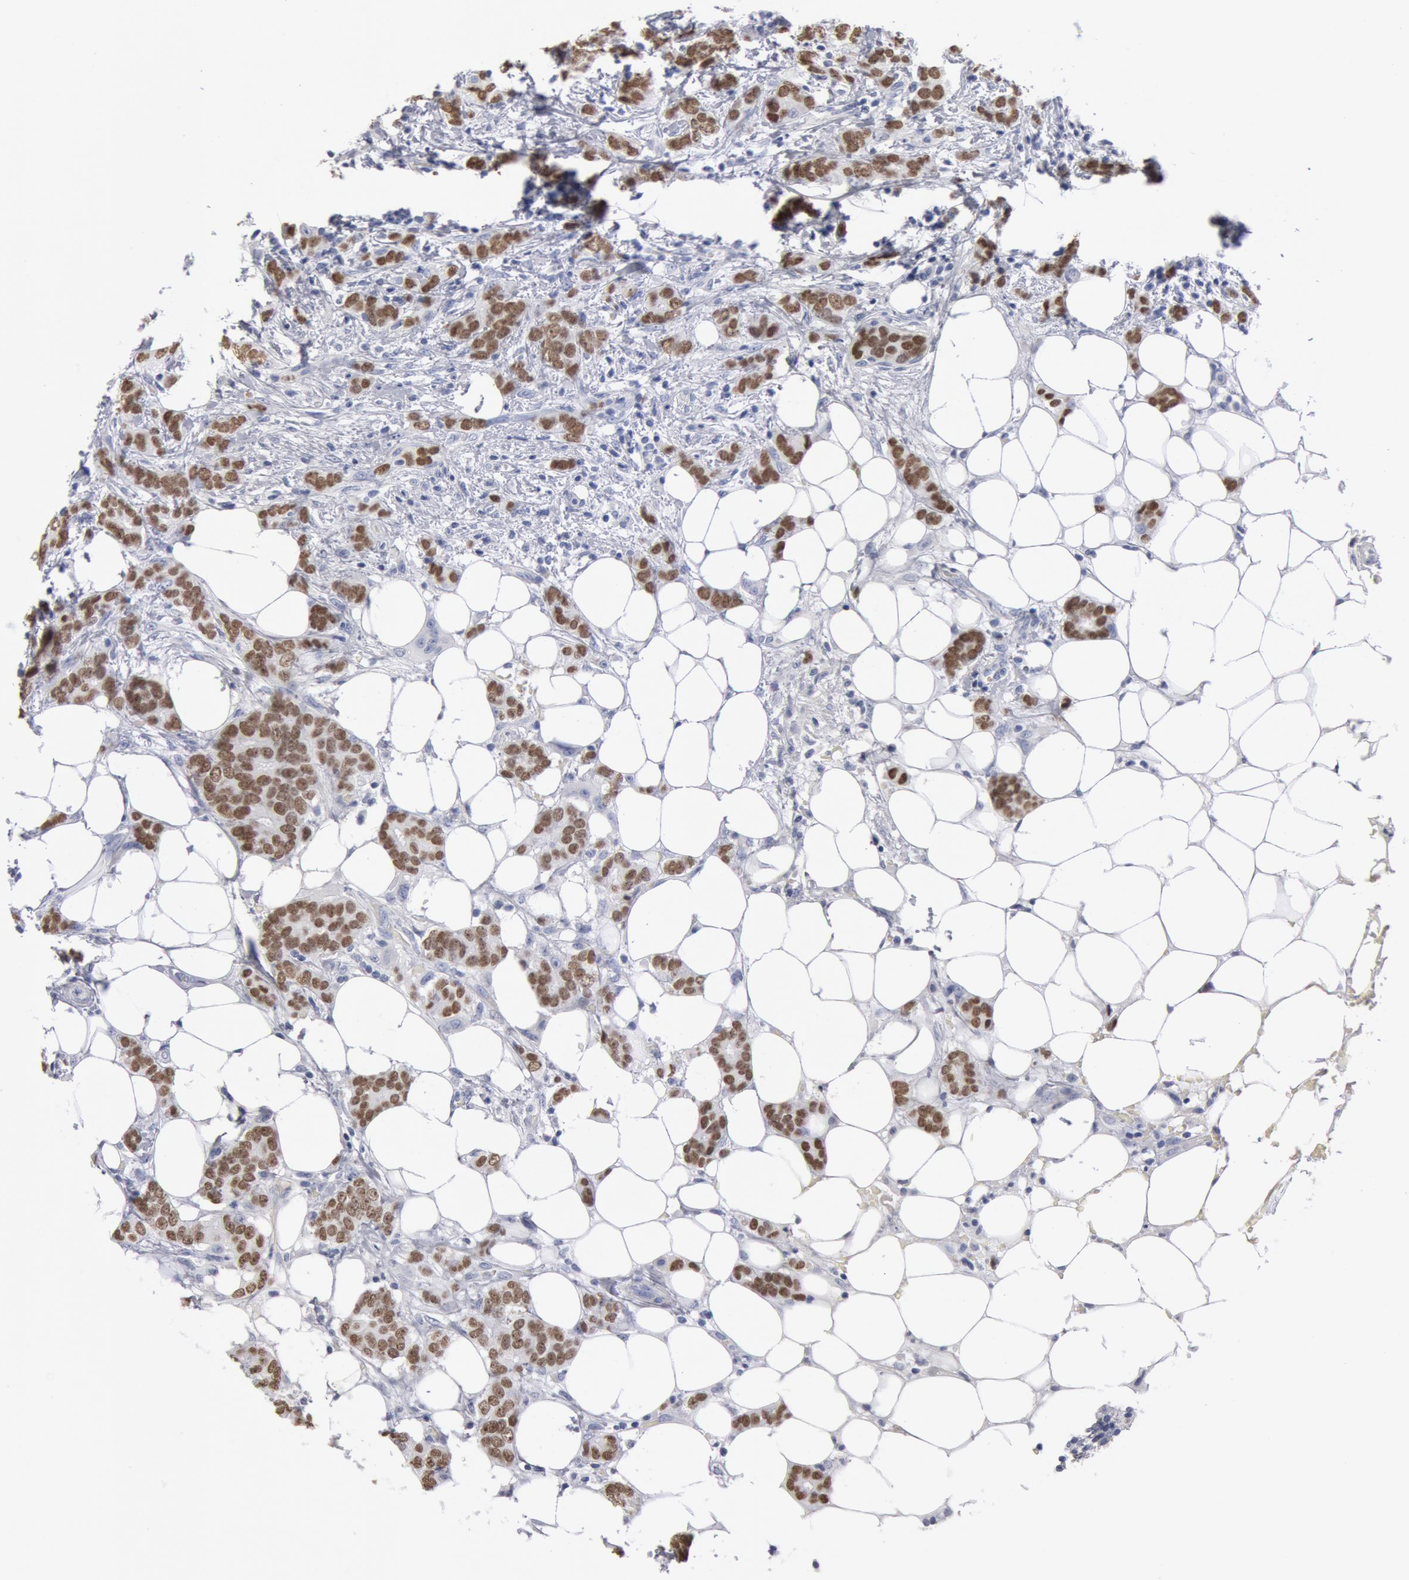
{"staining": {"intensity": "strong", "quantity": ">75%", "location": "nuclear"}, "tissue": "breast cancer", "cell_type": "Tumor cells", "image_type": "cancer", "snomed": [{"axis": "morphology", "description": "Duct carcinoma"}, {"axis": "topography", "description": "Breast"}], "caption": "The image shows a brown stain indicating the presence of a protein in the nuclear of tumor cells in infiltrating ductal carcinoma (breast).", "gene": "FOXA2", "patient": {"sex": "female", "age": 53}}